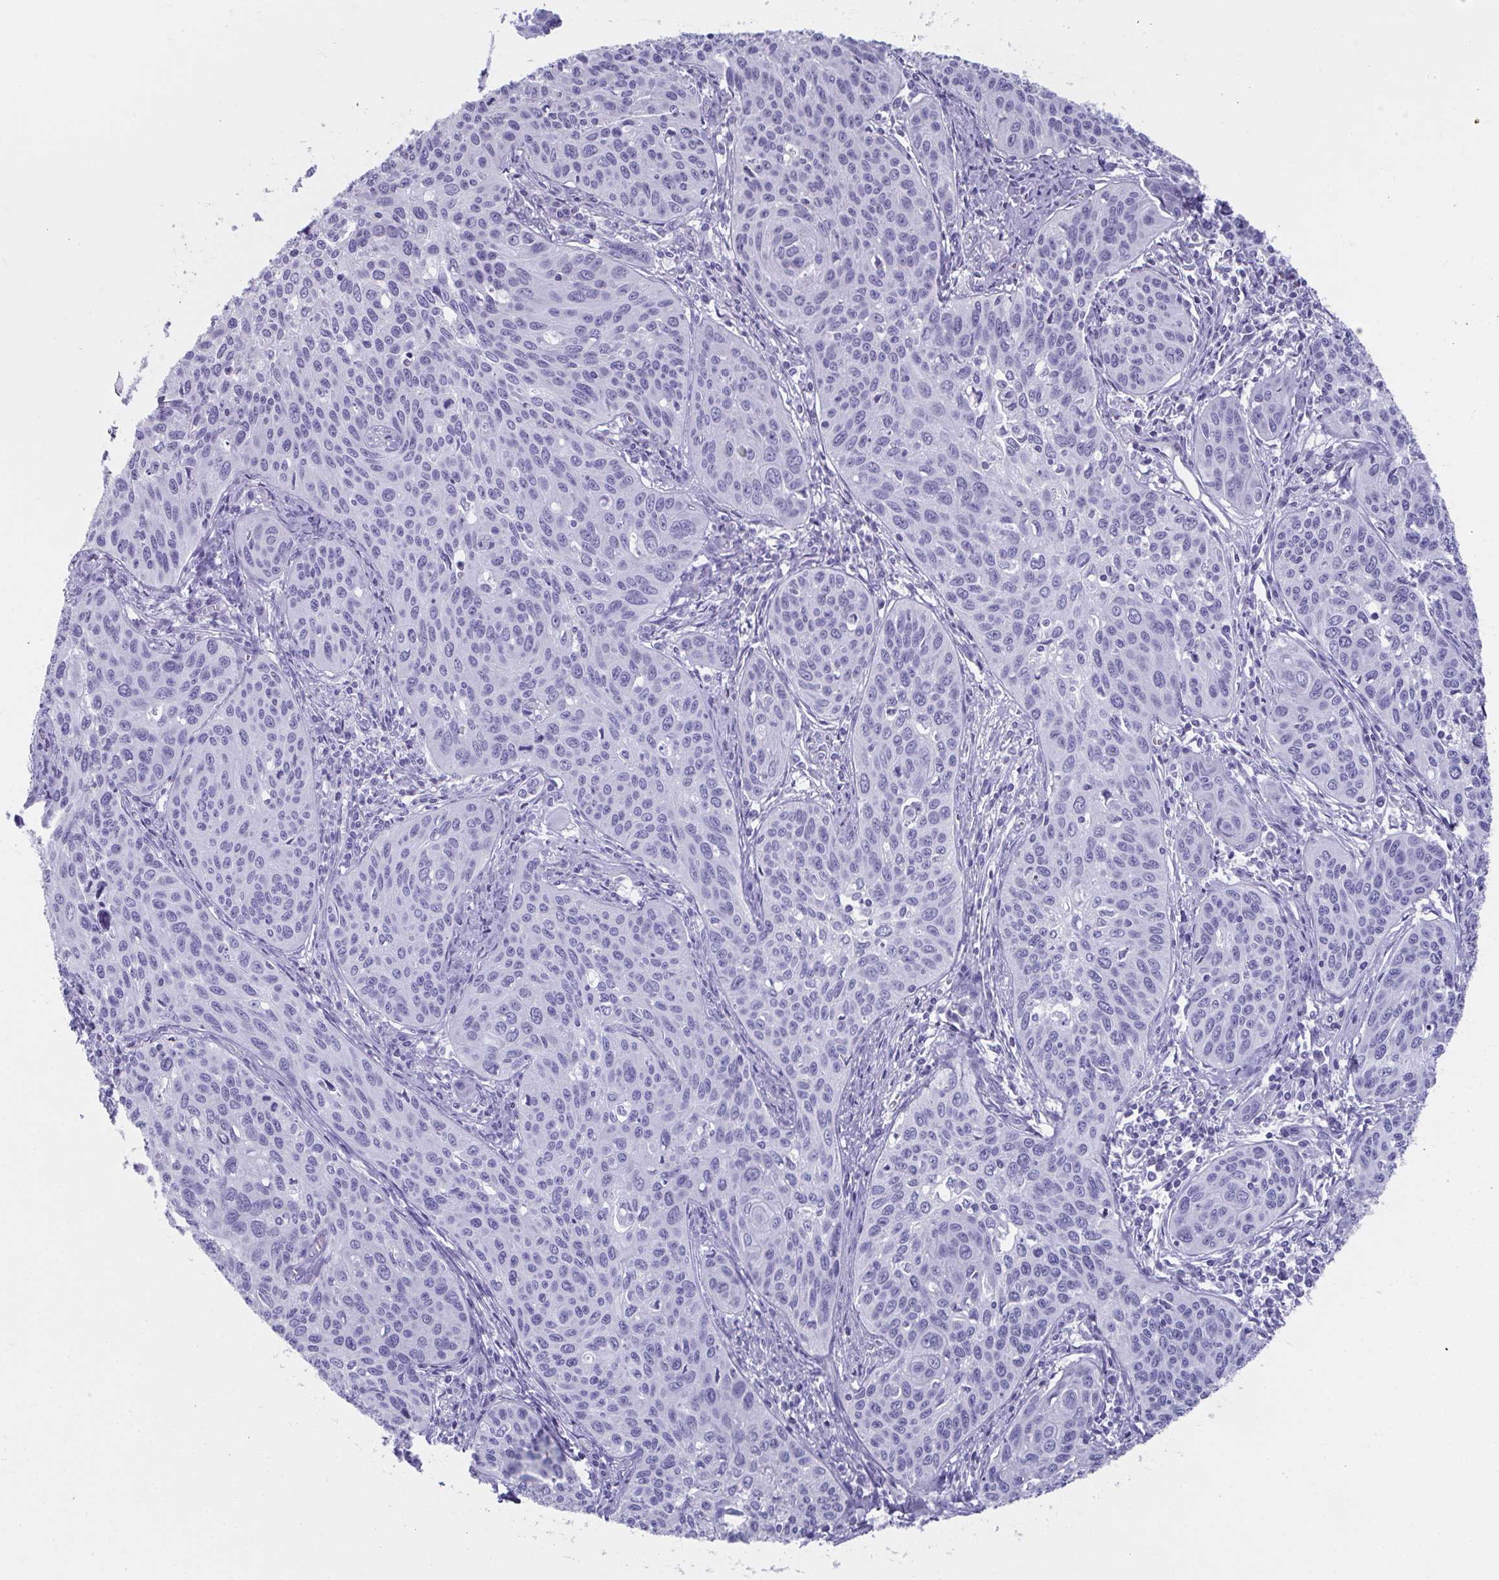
{"staining": {"intensity": "negative", "quantity": "none", "location": "none"}, "tissue": "cervical cancer", "cell_type": "Tumor cells", "image_type": "cancer", "snomed": [{"axis": "morphology", "description": "Squamous cell carcinoma, NOS"}, {"axis": "topography", "description": "Cervix"}], "caption": "Cervical cancer was stained to show a protein in brown. There is no significant staining in tumor cells. (DAB IHC, high magnification).", "gene": "GHRL", "patient": {"sex": "female", "age": 31}}